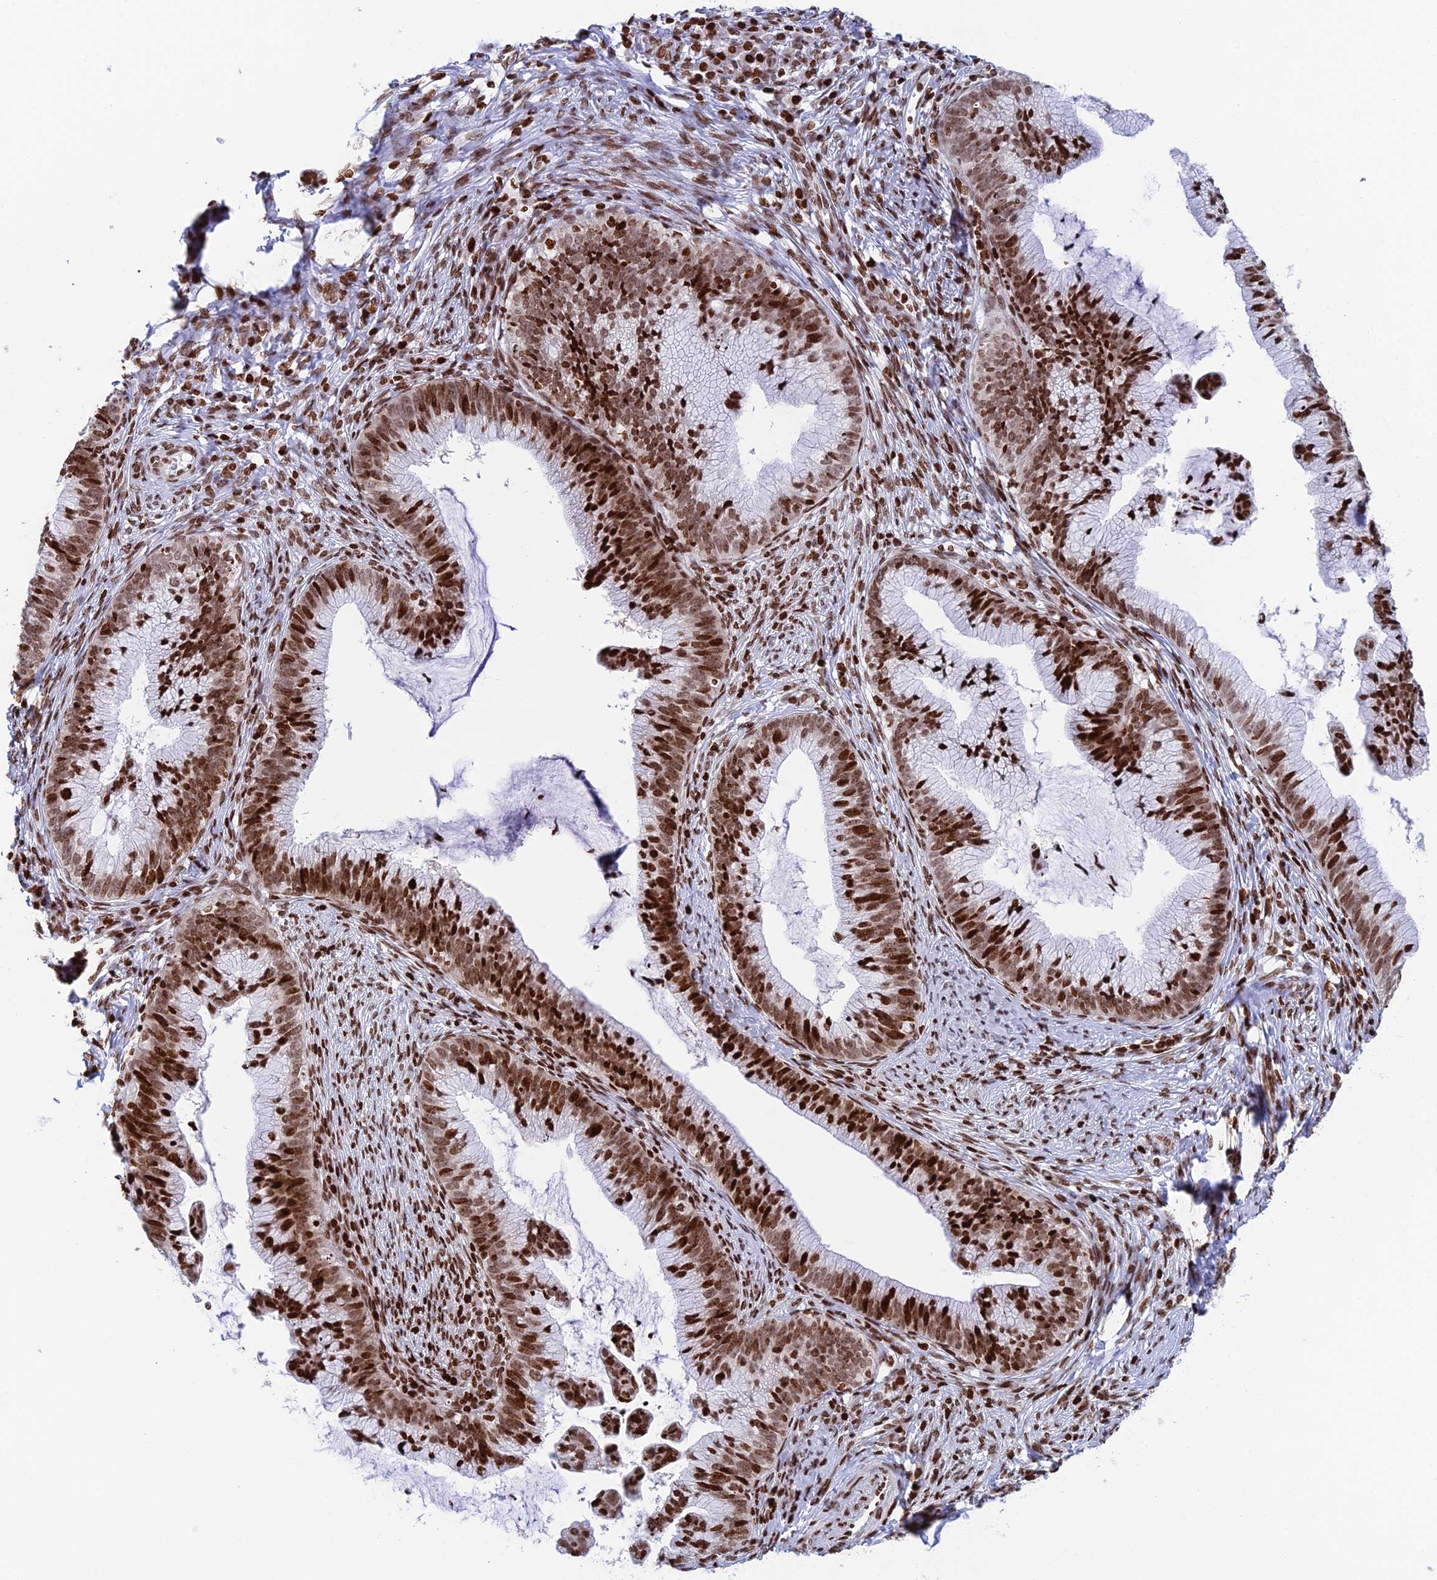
{"staining": {"intensity": "moderate", "quantity": ">75%", "location": "nuclear"}, "tissue": "cervical cancer", "cell_type": "Tumor cells", "image_type": "cancer", "snomed": [{"axis": "morphology", "description": "Adenocarcinoma, NOS"}, {"axis": "topography", "description": "Cervix"}], "caption": "A photomicrograph of human cervical adenocarcinoma stained for a protein shows moderate nuclear brown staining in tumor cells.", "gene": "RPAP1", "patient": {"sex": "female", "age": 36}}